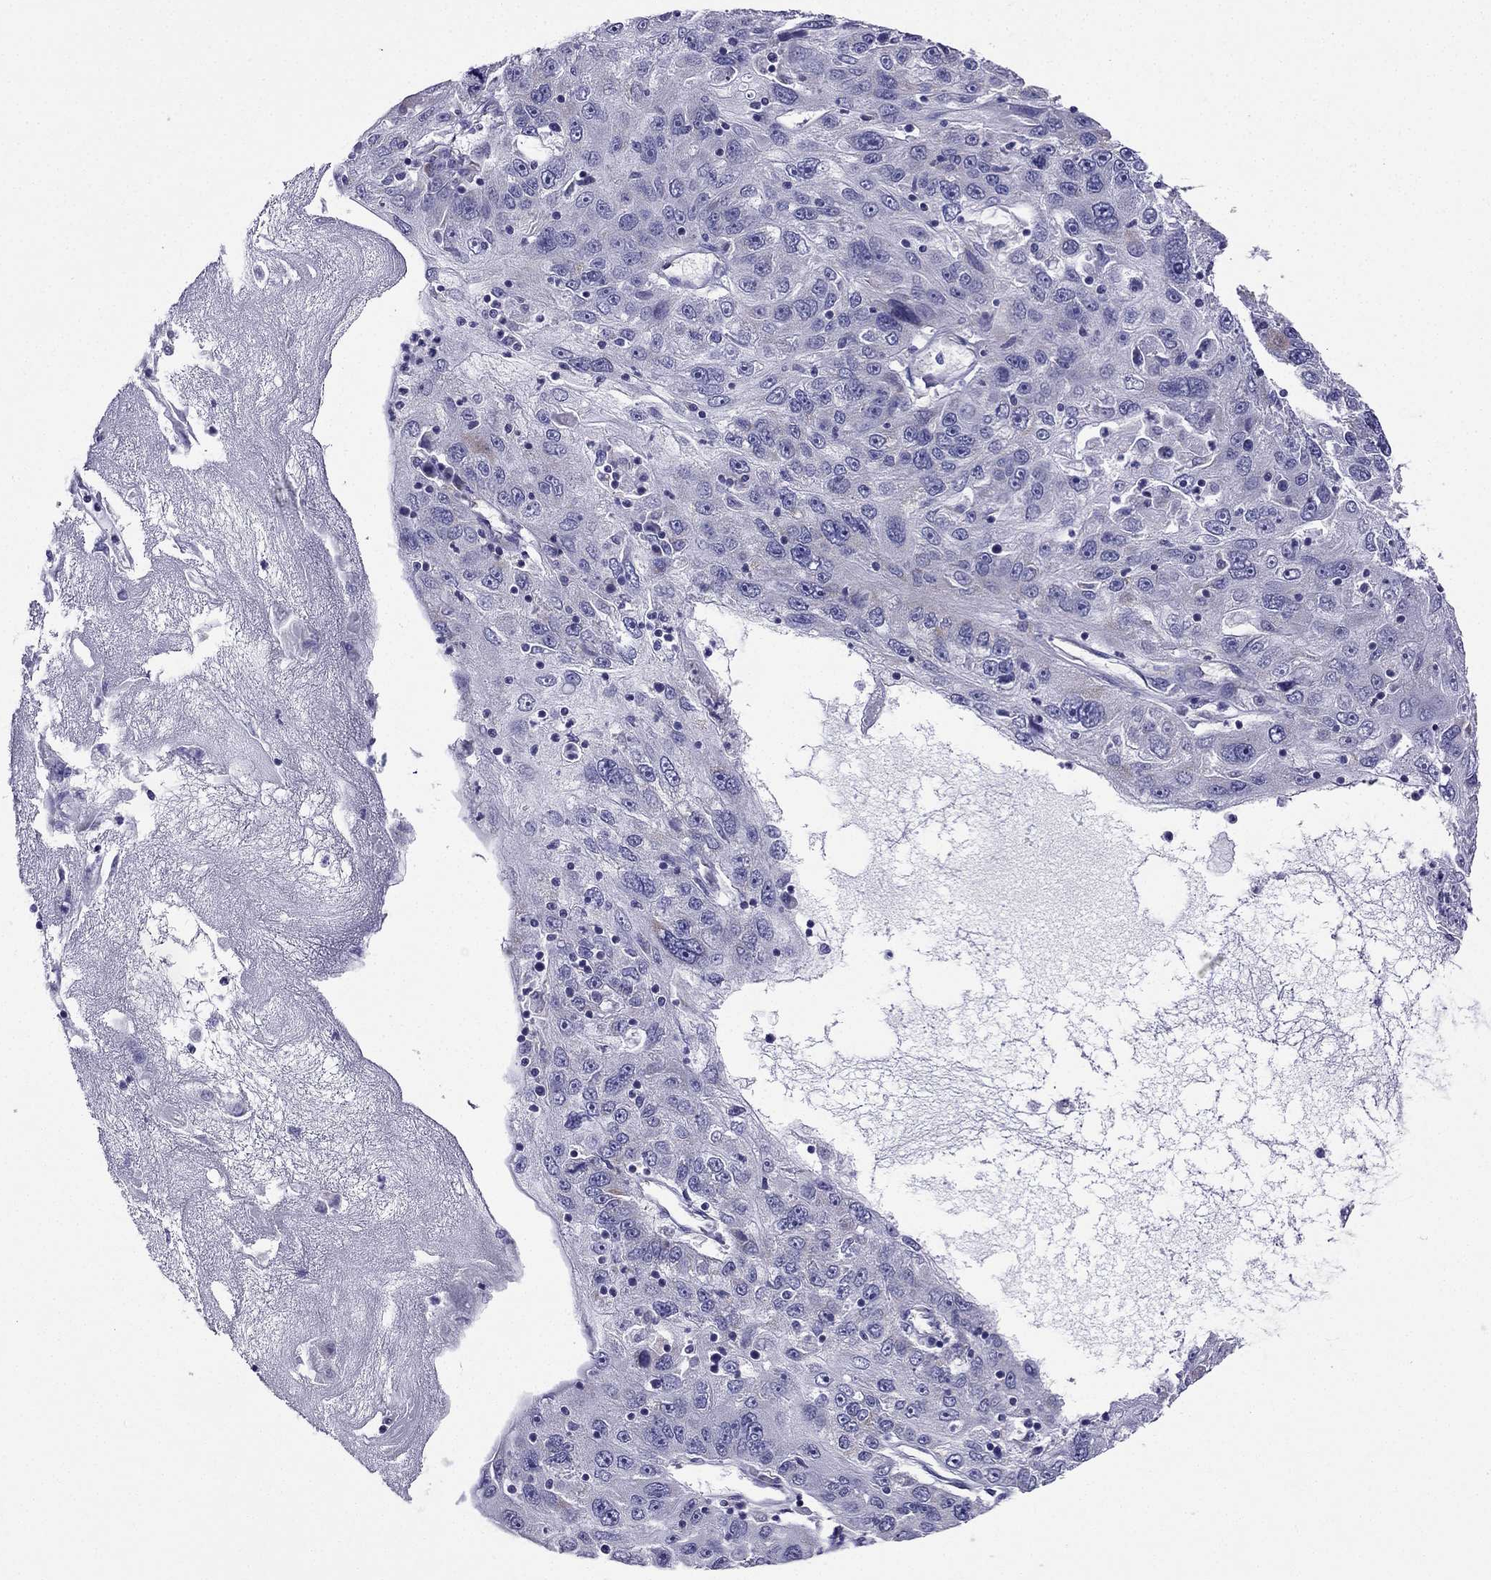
{"staining": {"intensity": "negative", "quantity": "none", "location": "none"}, "tissue": "stomach cancer", "cell_type": "Tumor cells", "image_type": "cancer", "snomed": [{"axis": "morphology", "description": "Adenocarcinoma, NOS"}, {"axis": "topography", "description": "Stomach"}], "caption": "The image exhibits no significant expression in tumor cells of stomach cancer (adenocarcinoma). (DAB immunohistochemistry, high magnification).", "gene": "KIF5A", "patient": {"sex": "male", "age": 56}}